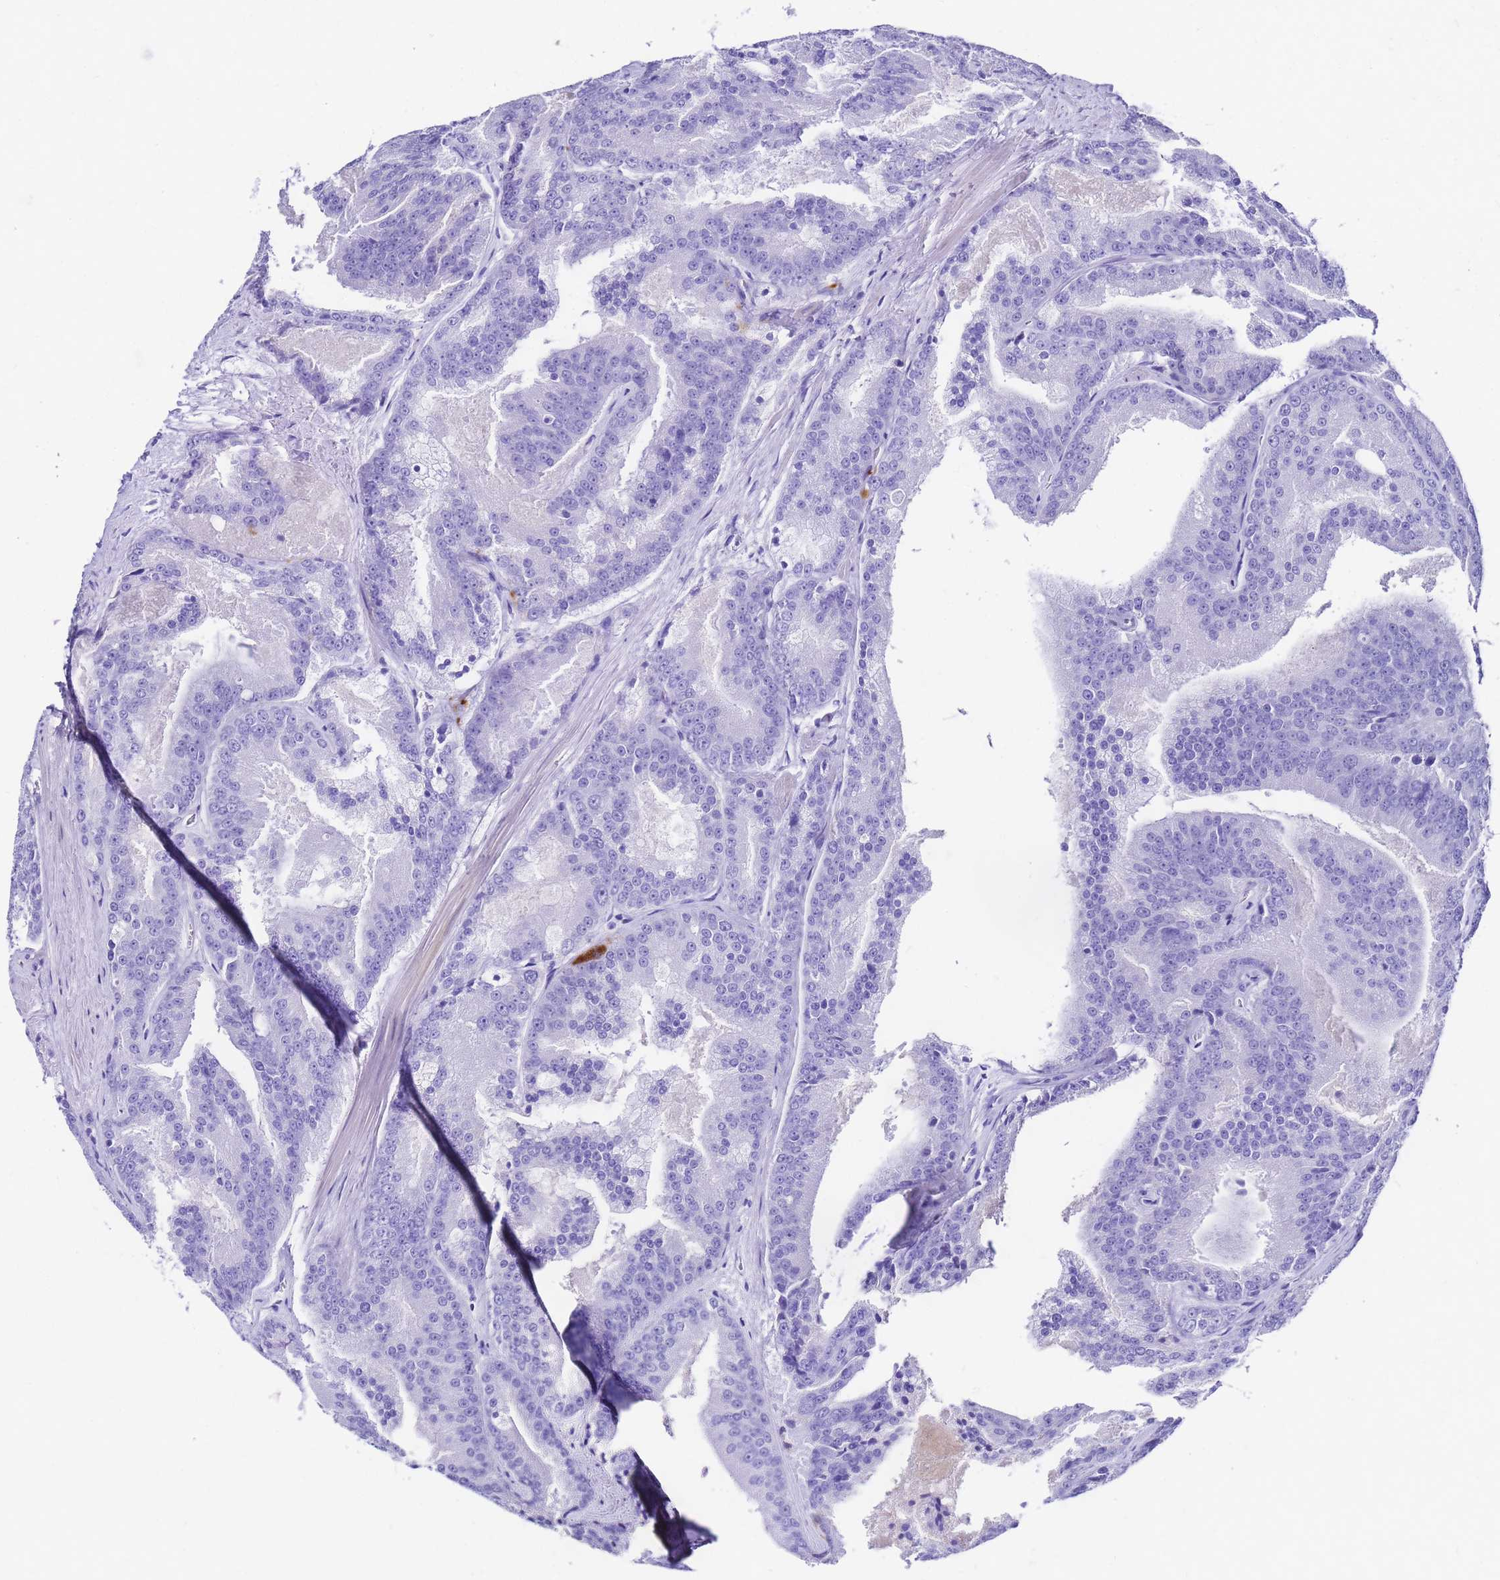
{"staining": {"intensity": "negative", "quantity": "none", "location": "none"}, "tissue": "prostate cancer", "cell_type": "Tumor cells", "image_type": "cancer", "snomed": [{"axis": "morphology", "description": "Adenocarcinoma, High grade"}, {"axis": "topography", "description": "Prostate"}], "caption": "This is an IHC histopathology image of high-grade adenocarcinoma (prostate). There is no positivity in tumor cells.", "gene": "UGT2B10", "patient": {"sex": "male", "age": 61}}